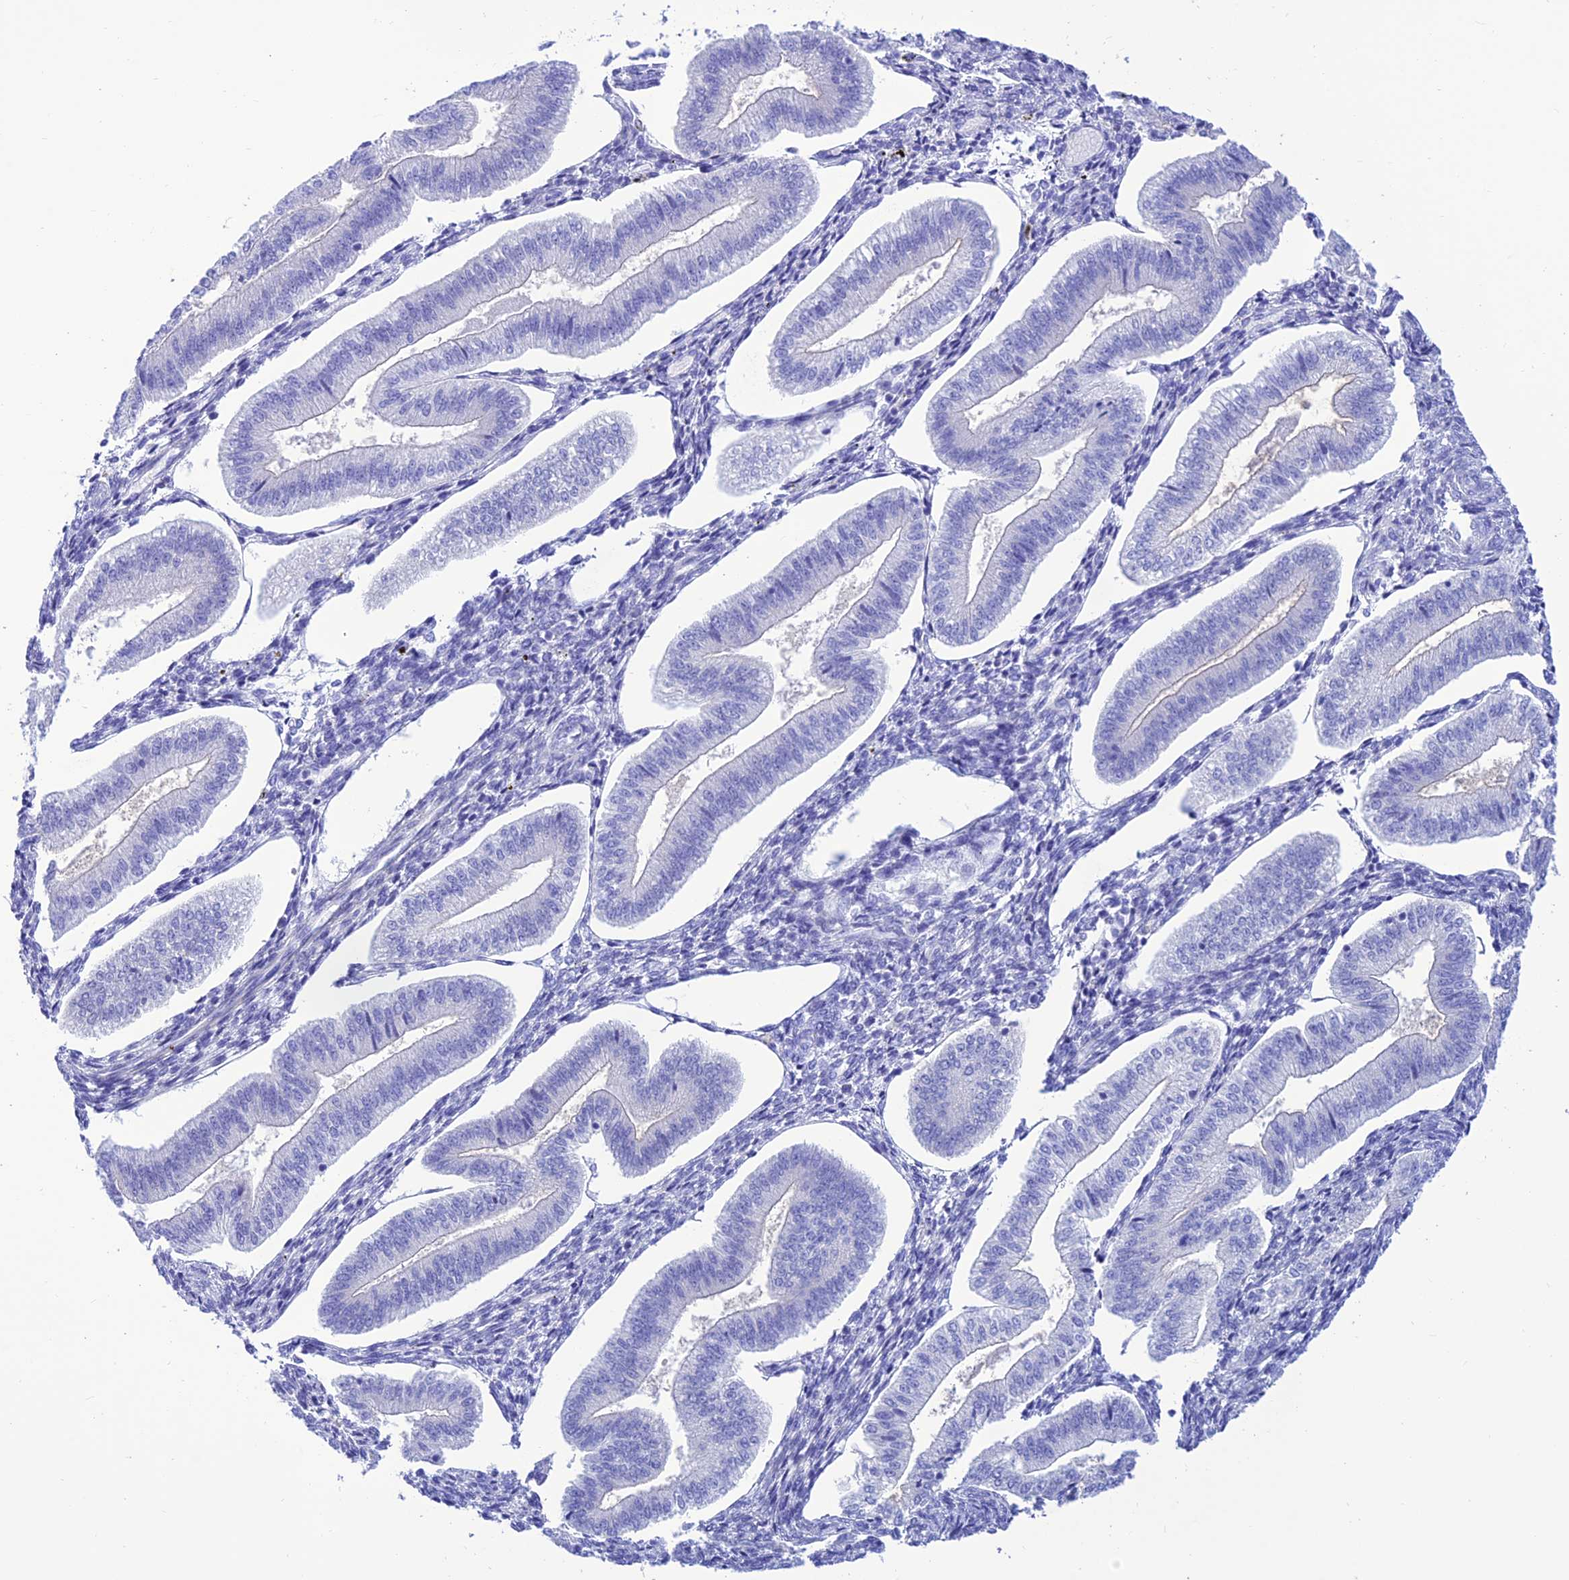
{"staining": {"intensity": "negative", "quantity": "none", "location": "none"}, "tissue": "endometrium", "cell_type": "Cells in endometrial stroma", "image_type": "normal", "snomed": [{"axis": "morphology", "description": "Normal tissue, NOS"}, {"axis": "topography", "description": "Endometrium"}], "caption": "Cells in endometrial stroma are negative for protein expression in normal human endometrium.", "gene": "PRNP", "patient": {"sex": "female", "age": 34}}